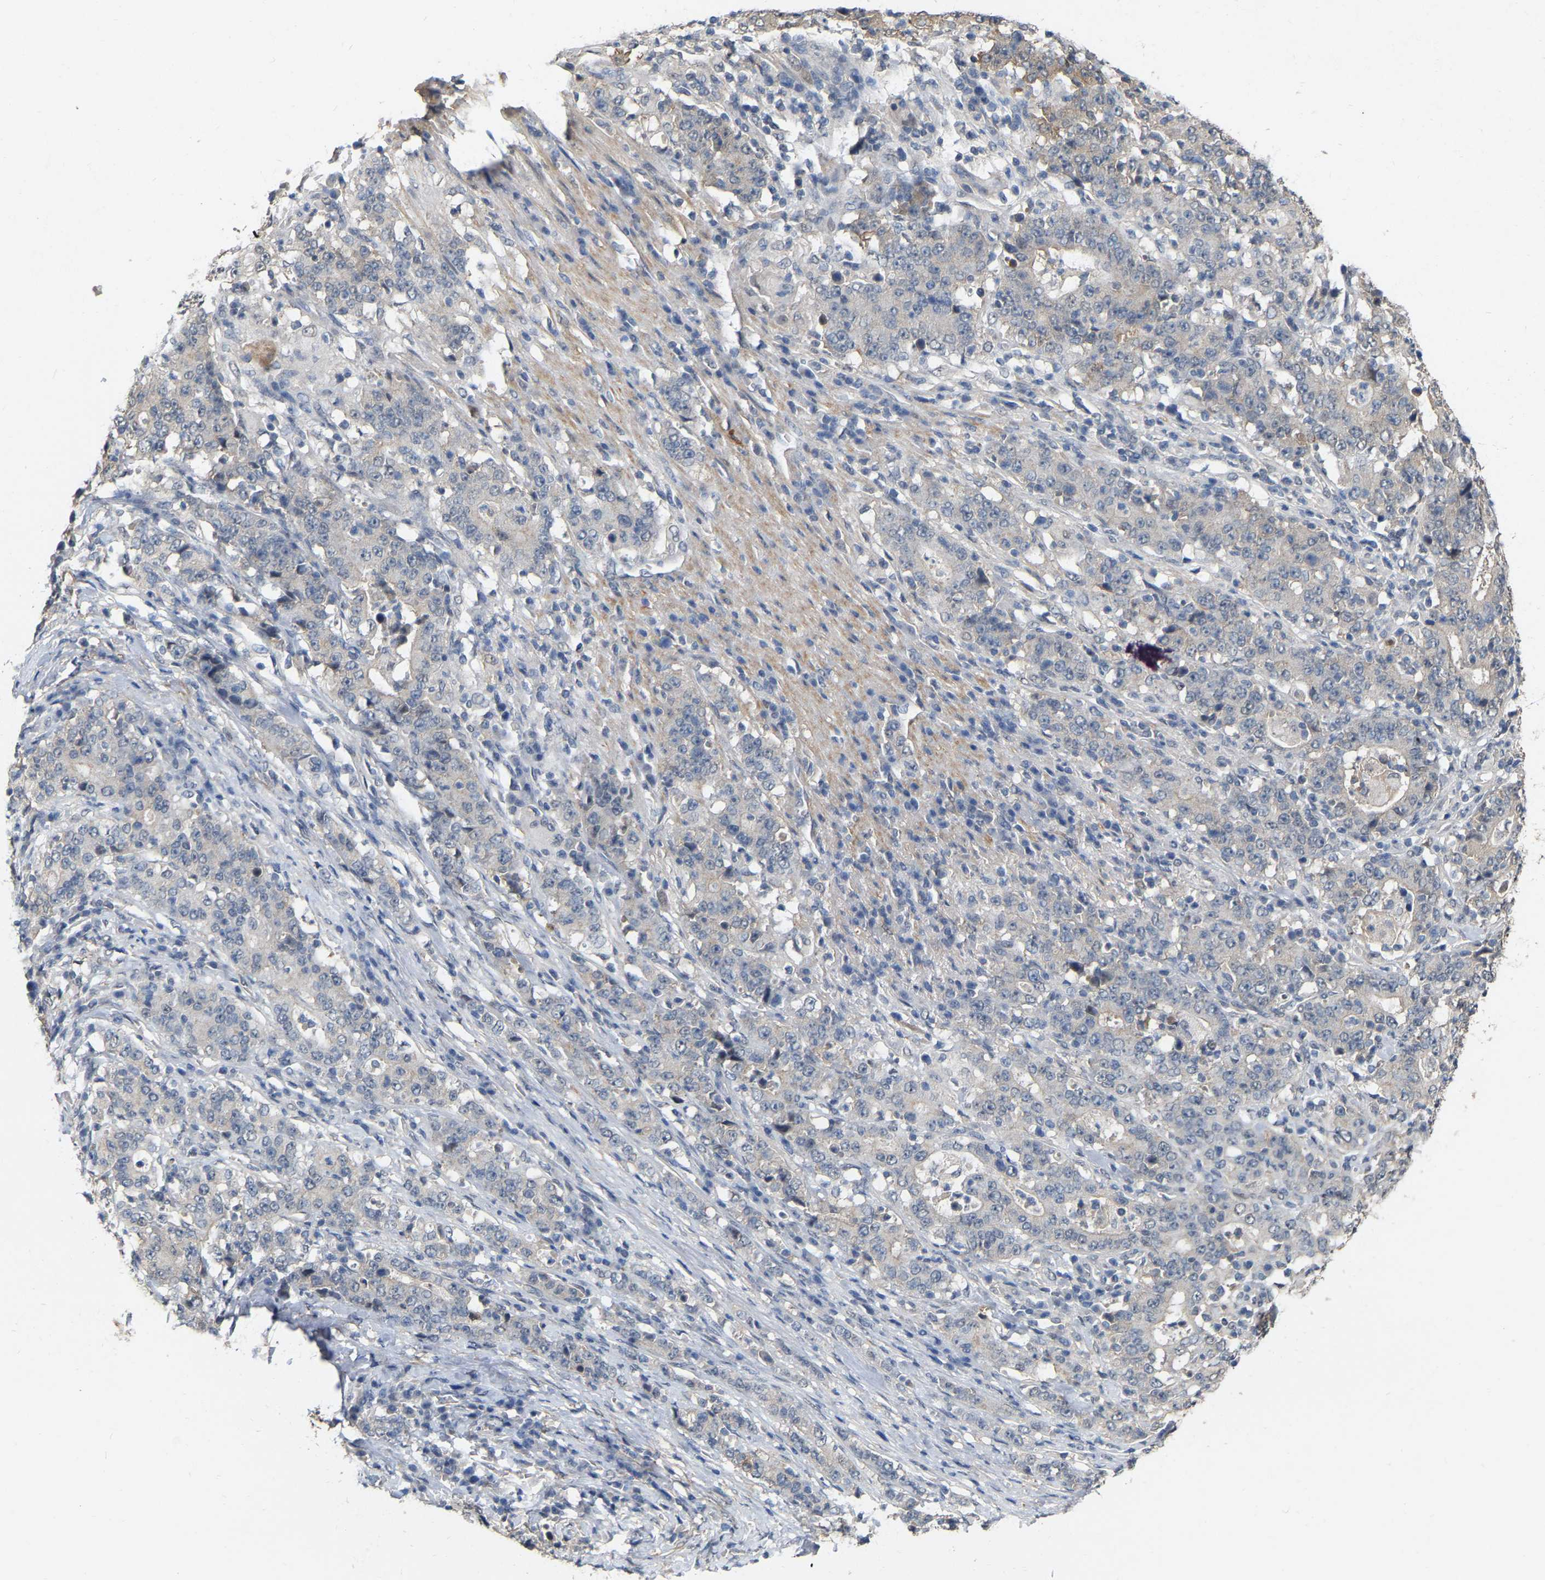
{"staining": {"intensity": "negative", "quantity": "none", "location": "none"}, "tissue": "stomach cancer", "cell_type": "Tumor cells", "image_type": "cancer", "snomed": [{"axis": "morphology", "description": "Normal tissue, NOS"}, {"axis": "morphology", "description": "Adenocarcinoma, NOS"}, {"axis": "topography", "description": "Stomach, upper"}, {"axis": "topography", "description": "Stomach"}], "caption": "The image exhibits no staining of tumor cells in stomach adenocarcinoma.", "gene": "RUVBL1", "patient": {"sex": "male", "age": 59}}